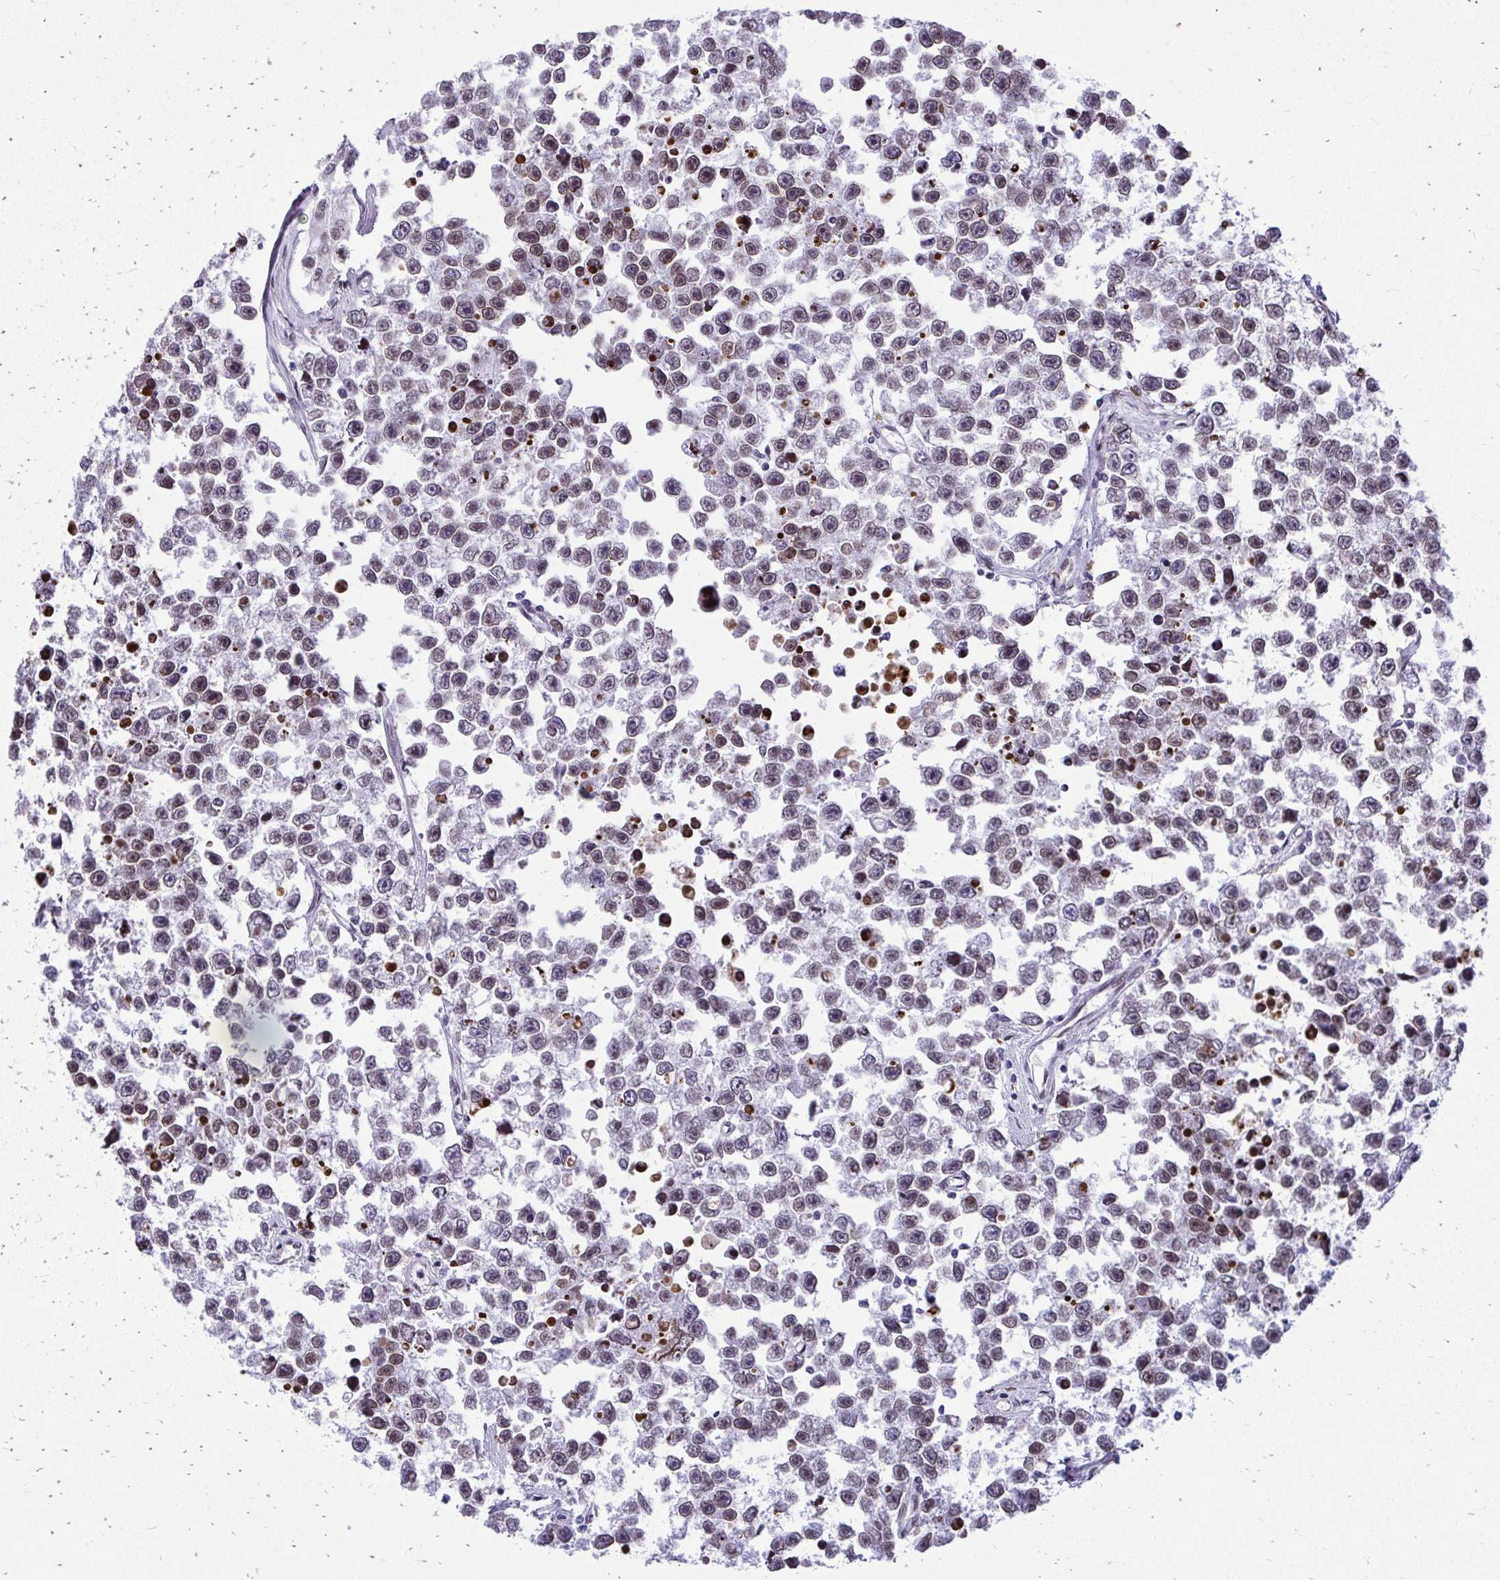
{"staining": {"intensity": "weak", "quantity": "<25%", "location": "nuclear"}, "tissue": "testis cancer", "cell_type": "Tumor cells", "image_type": "cancer", "snomed": [{"axis": "morphology", "description": "Seminoma, NOS"}, {"axis": "topography", "description": "Testis"}], "caption": "The image displays no staining of tumor cells in testis seminoma.", "gene": "BANF1", "patient": {"sex": "male", "age": 26}}